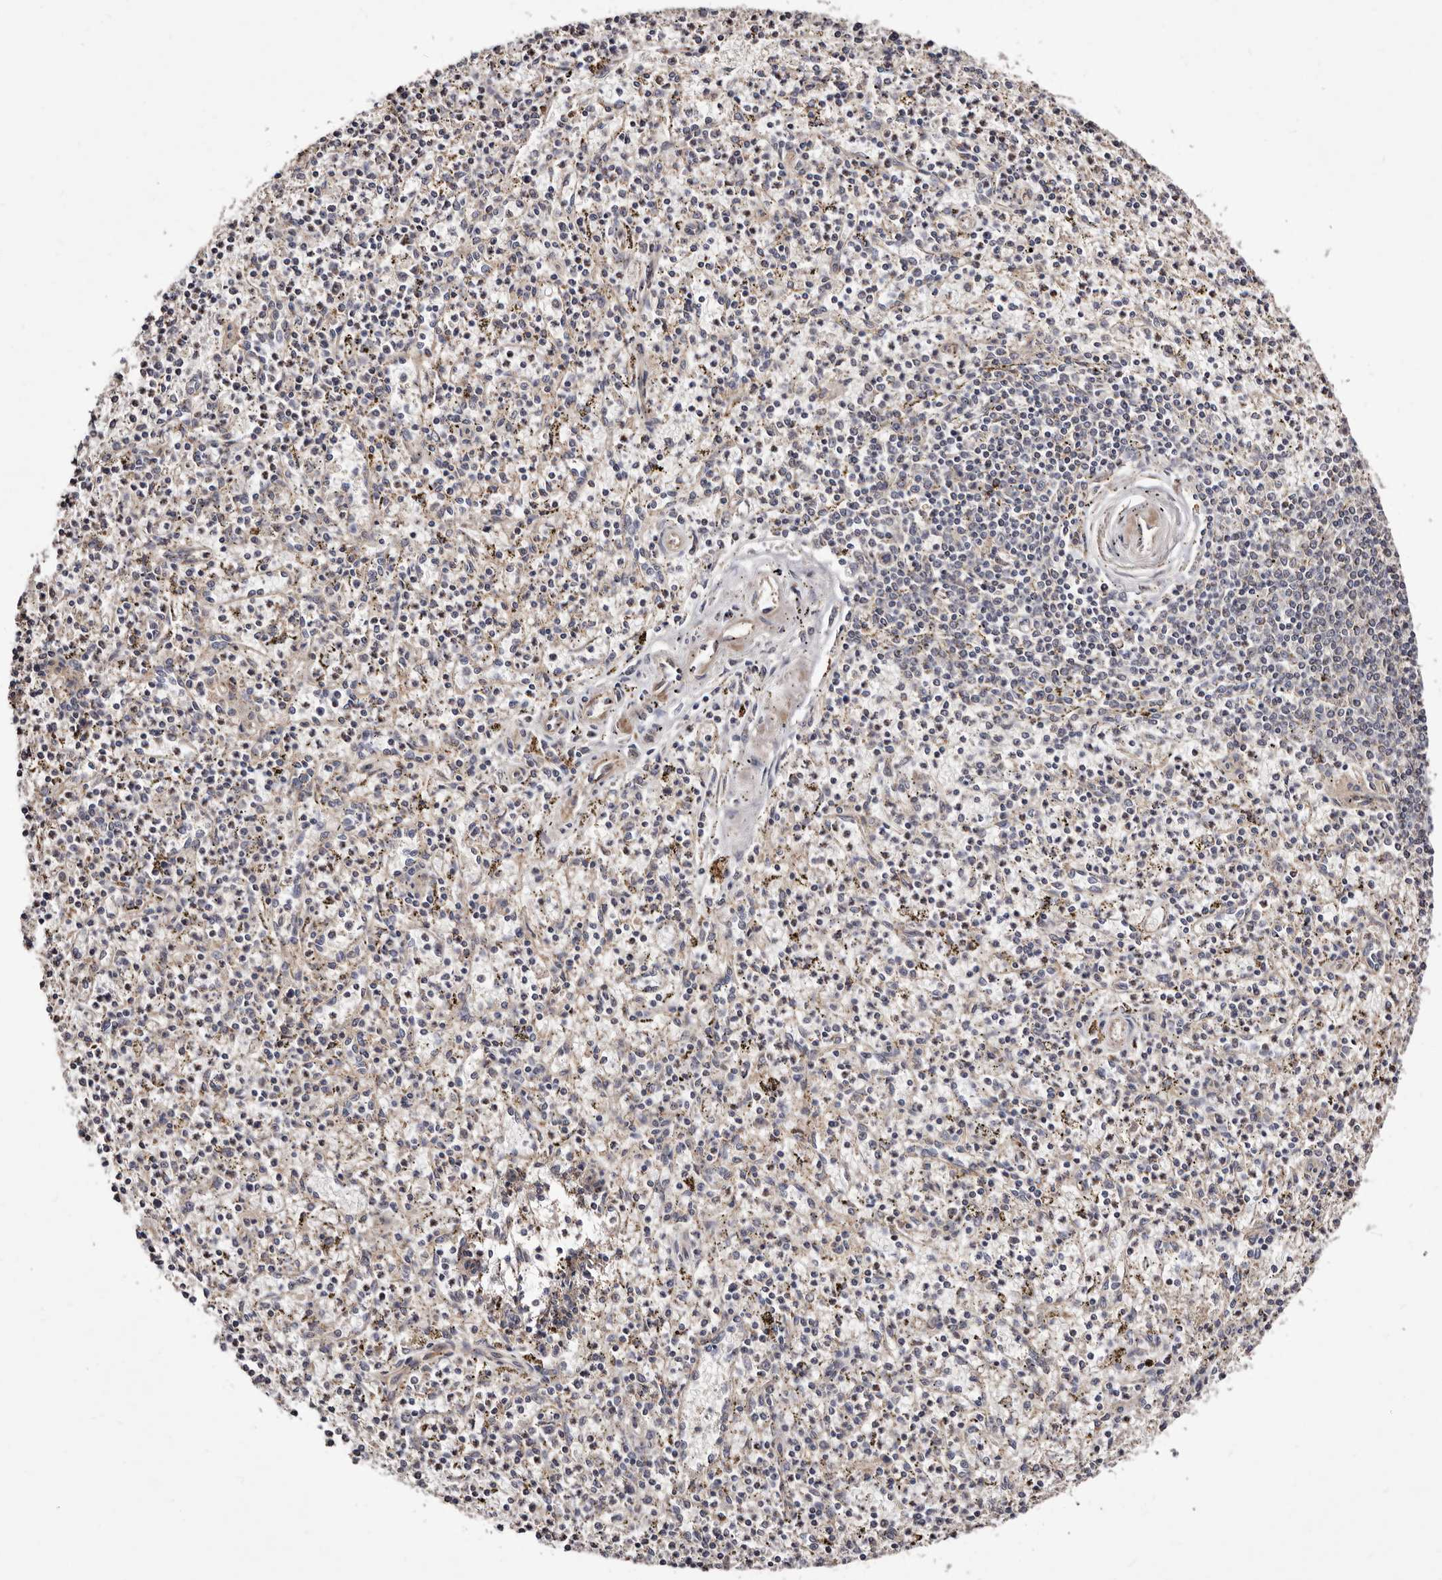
{"staining": {"intensity": "weak", "quantity": "<25%", "location": "cytoplasmic/membranous"}, "tissue": "spleen", "cell_type": "Cells in red pulp", "image_type": "normal", "snomed": [{"axis": "morphology", "description": "Normal tissue, NOS"}, {"axis": "topography", "description": "Spleen"}], "caption": "DAB (3,3'-diaminobenzidine) immunohistochemical staining of normal spleen displays no significant positivity in cells in red pulp.", "gene": "LUZP1", "patient": {"sex": "male", "age": 72}}